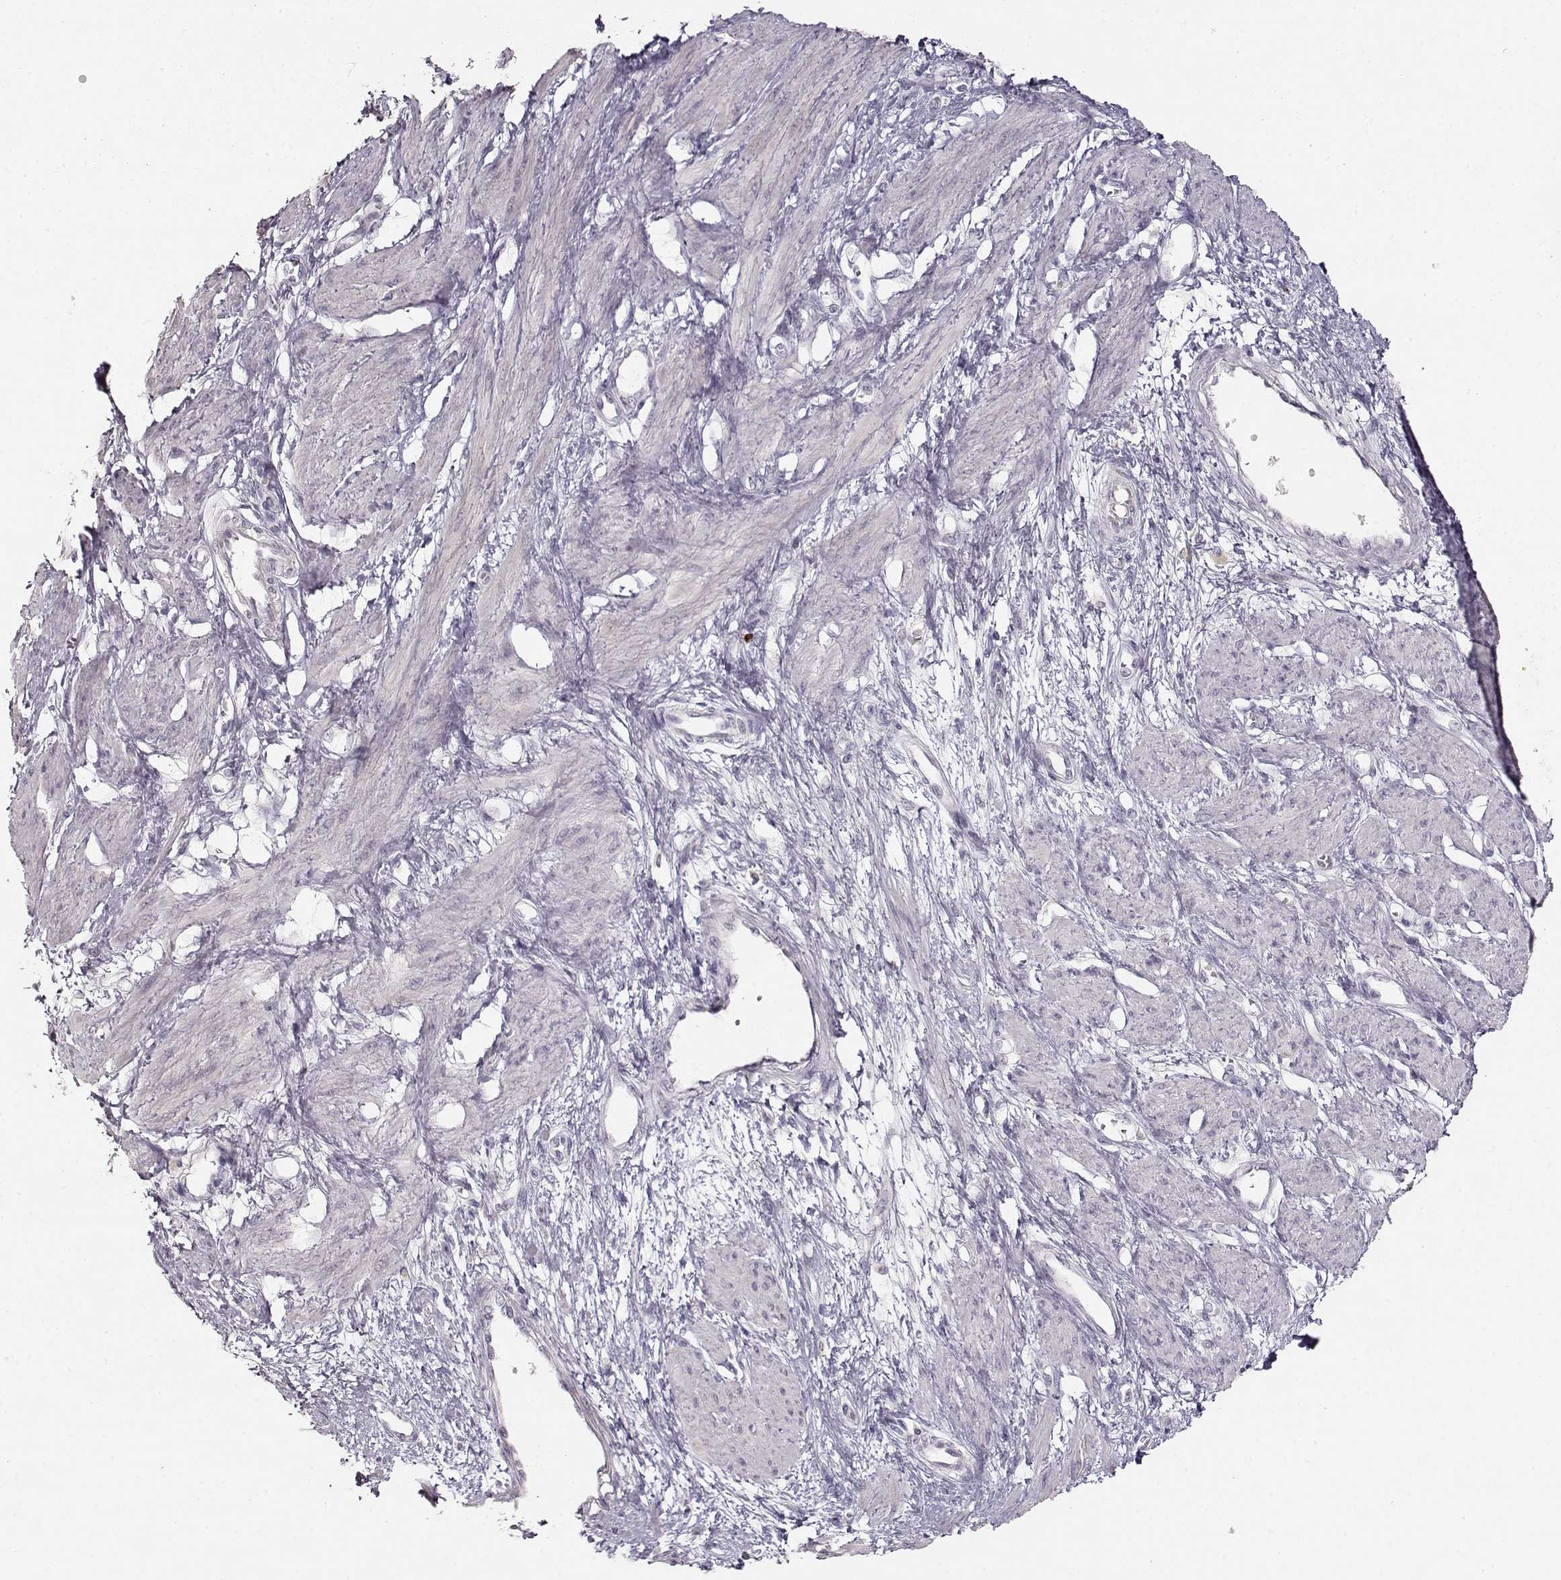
{"staining": {"intensity": "negative", "quantity": "none", "location": "none"}, "tissue": "smooth muscle", "cell_type": "Smooth muscle cells", "image_type": "normal", "snomed": [{"axis": "morphology", "description": "Normal tissue, NOS"}, {"axis": "topography", "description": "Smooth muscle"}, {"axis": "topography", "description": "Uterus"}], "caption": "Micrograph shows no significant protein staining in smooth muscle cells of benign smooth muscle.", "gene": "S100B", "patient": {"sex": "female", "age": 39}}